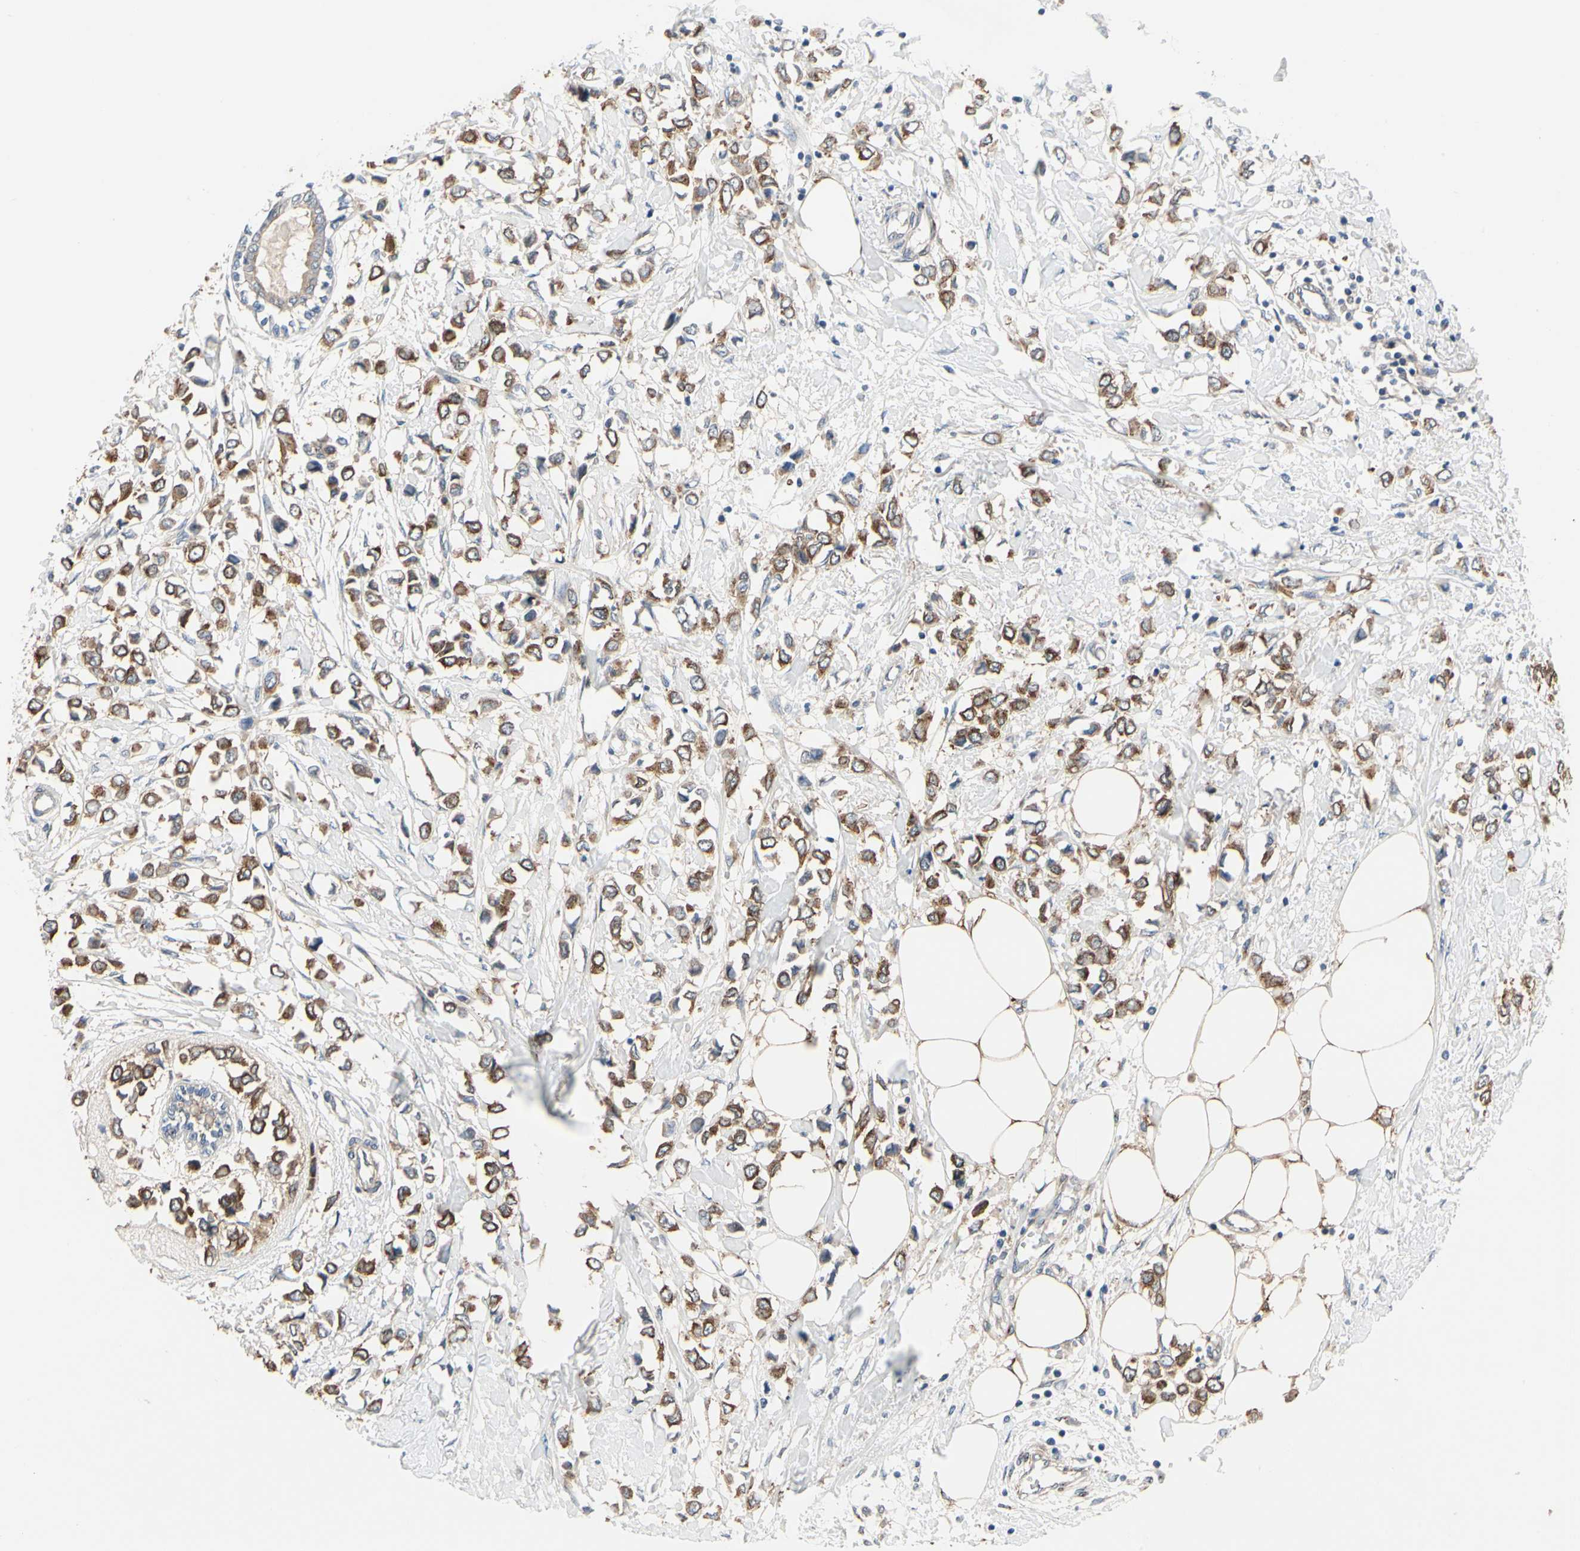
{"staining": {"intensity": "moderate", "quantity": ">75%", "location": "cytoplasmic/membranous"}, "tissue": "breast cancer", "cell_type": "Tumor cells", "image_type": "cancer", "snomed": [{"axis": "morphology", "description": "Lobular carcinoma"}, {"axis": "topography", "description": "Breast"}], "caption": "An immunohistochemistry (IHC) histopathology image of tumor tissue is shown. Protein staining in brown labels moderate cytoplasmic/membranous positivity in breast lobular carcinoma within tumor cells.", "gene": "PRKAR2B", "patient": {"sex": "female", "age": 51}}